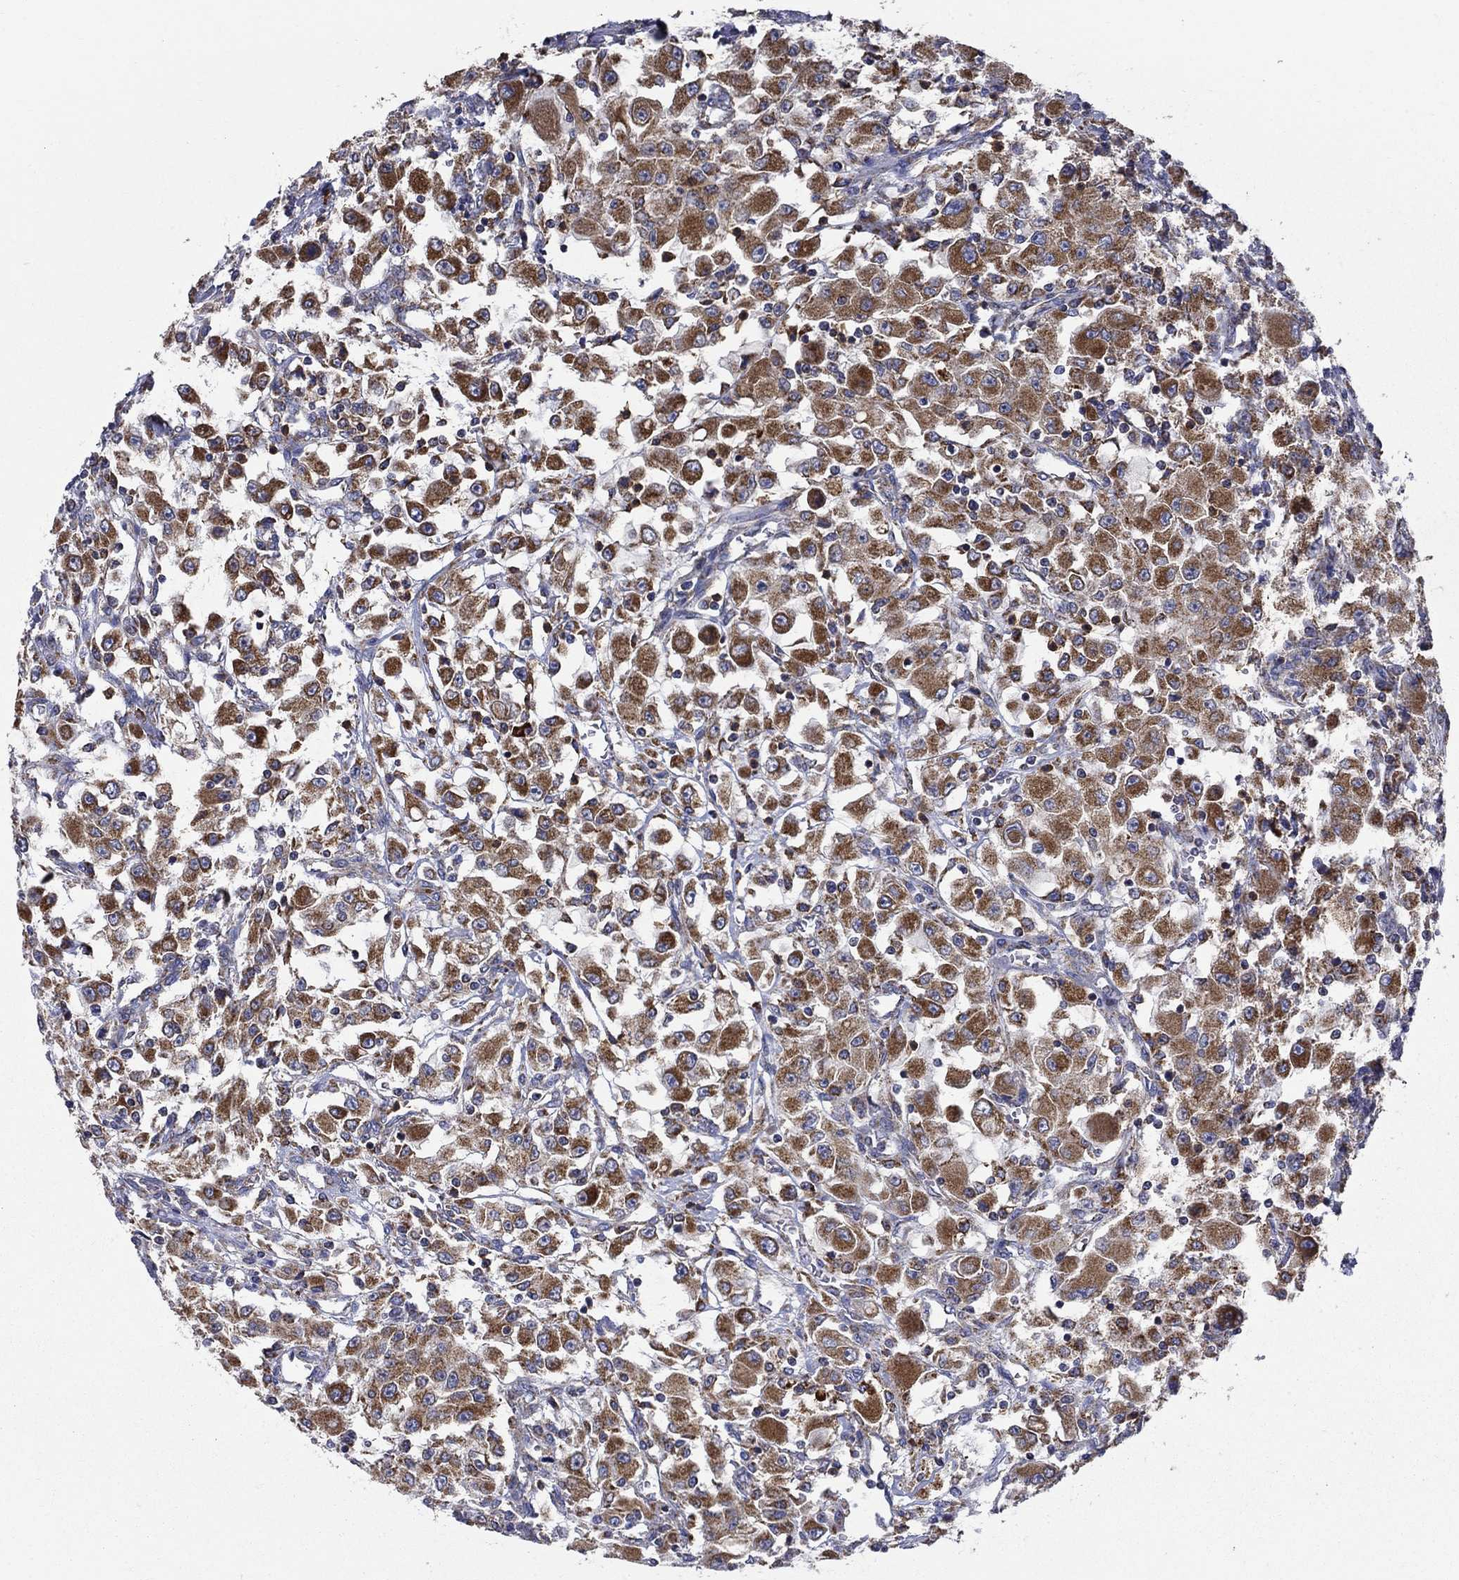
{"staining": {"intensity": "strong", "quantity": "25%-75%", "location": "cytoplasmic/membranous"}, "tissue": "renal cancer", "cell_type": "Tumor cells", "image_type": "cancer", "snomed": [{"axis": "morphology", "description": "Adenocarcinoma, NOS"}, {"axis": "topography", "description": "Kidney"}], "caption": "Human renal cancer (adenocarcinoma) stained with a brown dye exhibits strong cytoplasmic/membranous positive staining in approximately 25%-75% of tumor cells.", "gene": "PRDX4", "patient": {"sex": "female", "age": 67}}